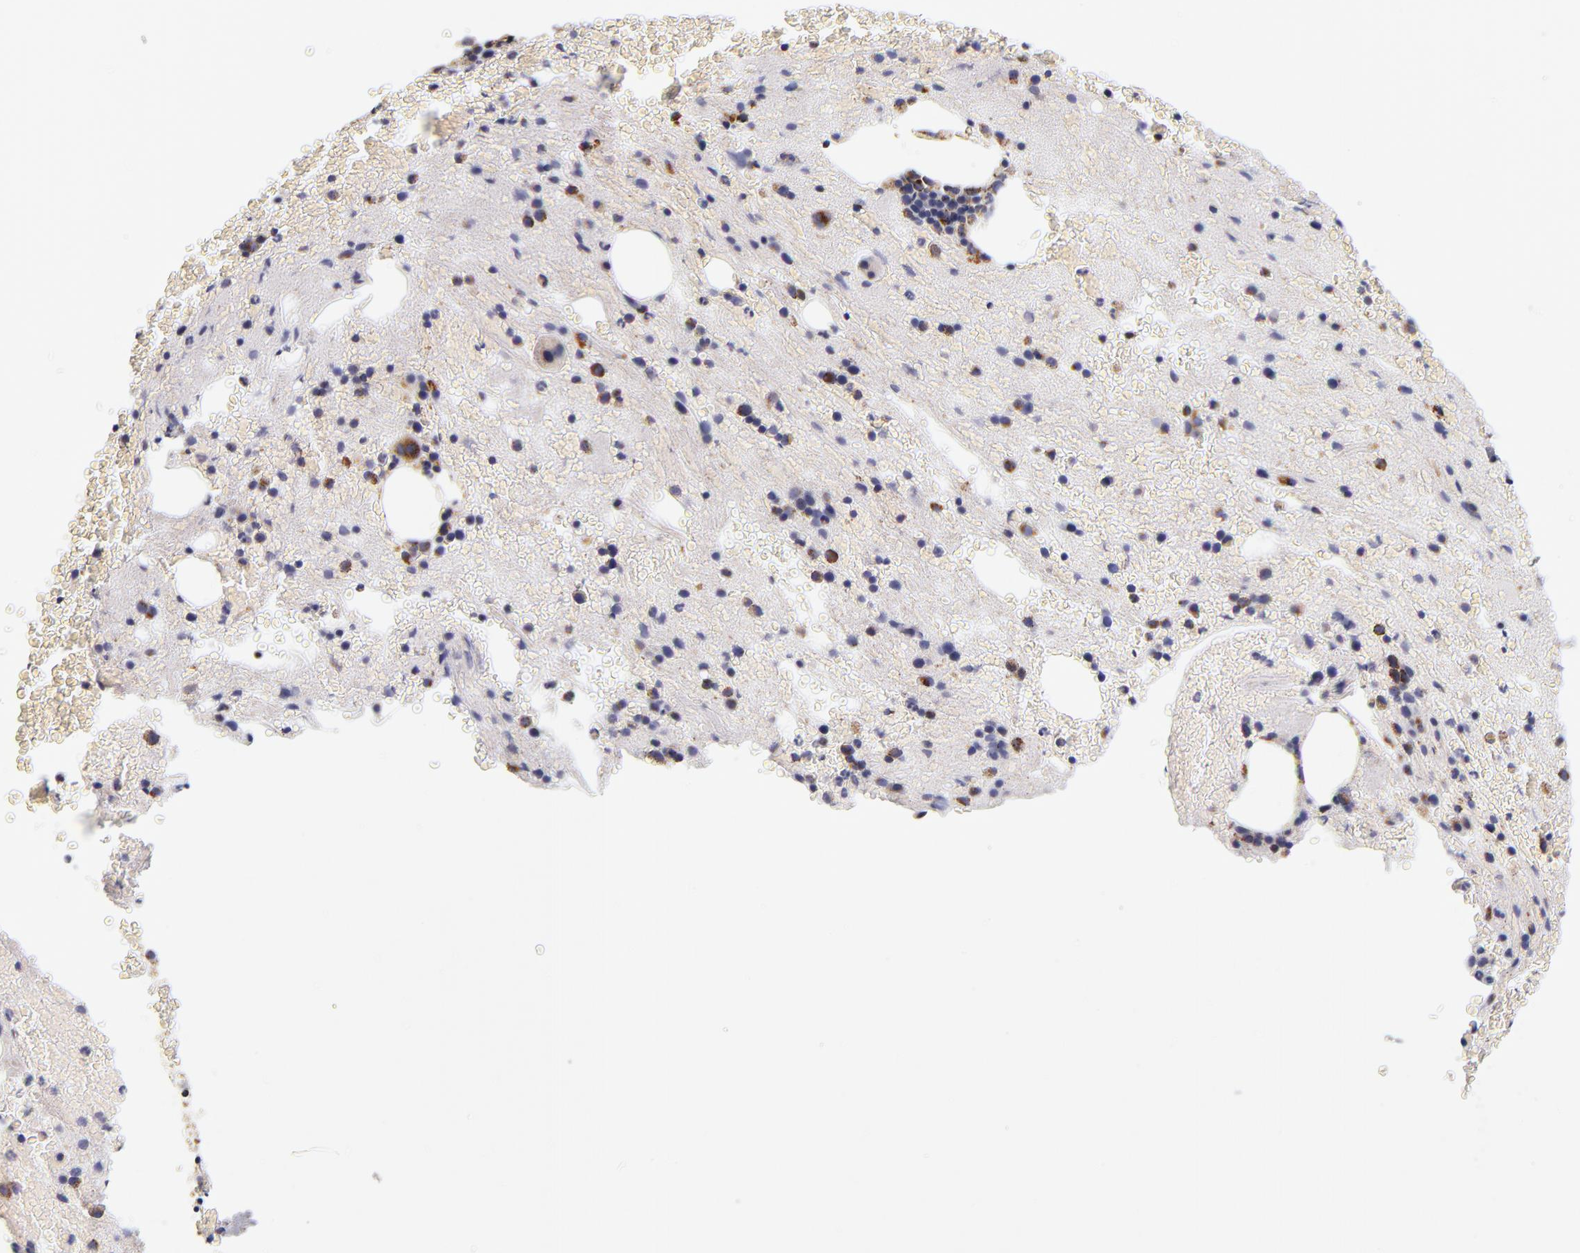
{"staining": {"intensity": "strong", "quantity": "25%-75%", "location": "cytoplasmic/membranous"}, "tissue": "bone marrow", "cell_type": "Hematopoietic cells", "image_type": "normal", "snomed": [{"axis": "morphology", "description": "Normal tissue, NOS"}, {"axis": "topography", "description": "Bone marrow"}], "caption": "High-power microscopy captured an IHC micrograph of benign bone marrow, revealing strong cytoplasmic/membranous staining in approximately 25%-75% of hematopoietic cells. (DAB (3,3'-diaminobenzidine) IHC, brown staining for protein, blue staining for nuclei).", "gene": "ECHS1", "patient": {"sex": "male", "age": 76}}